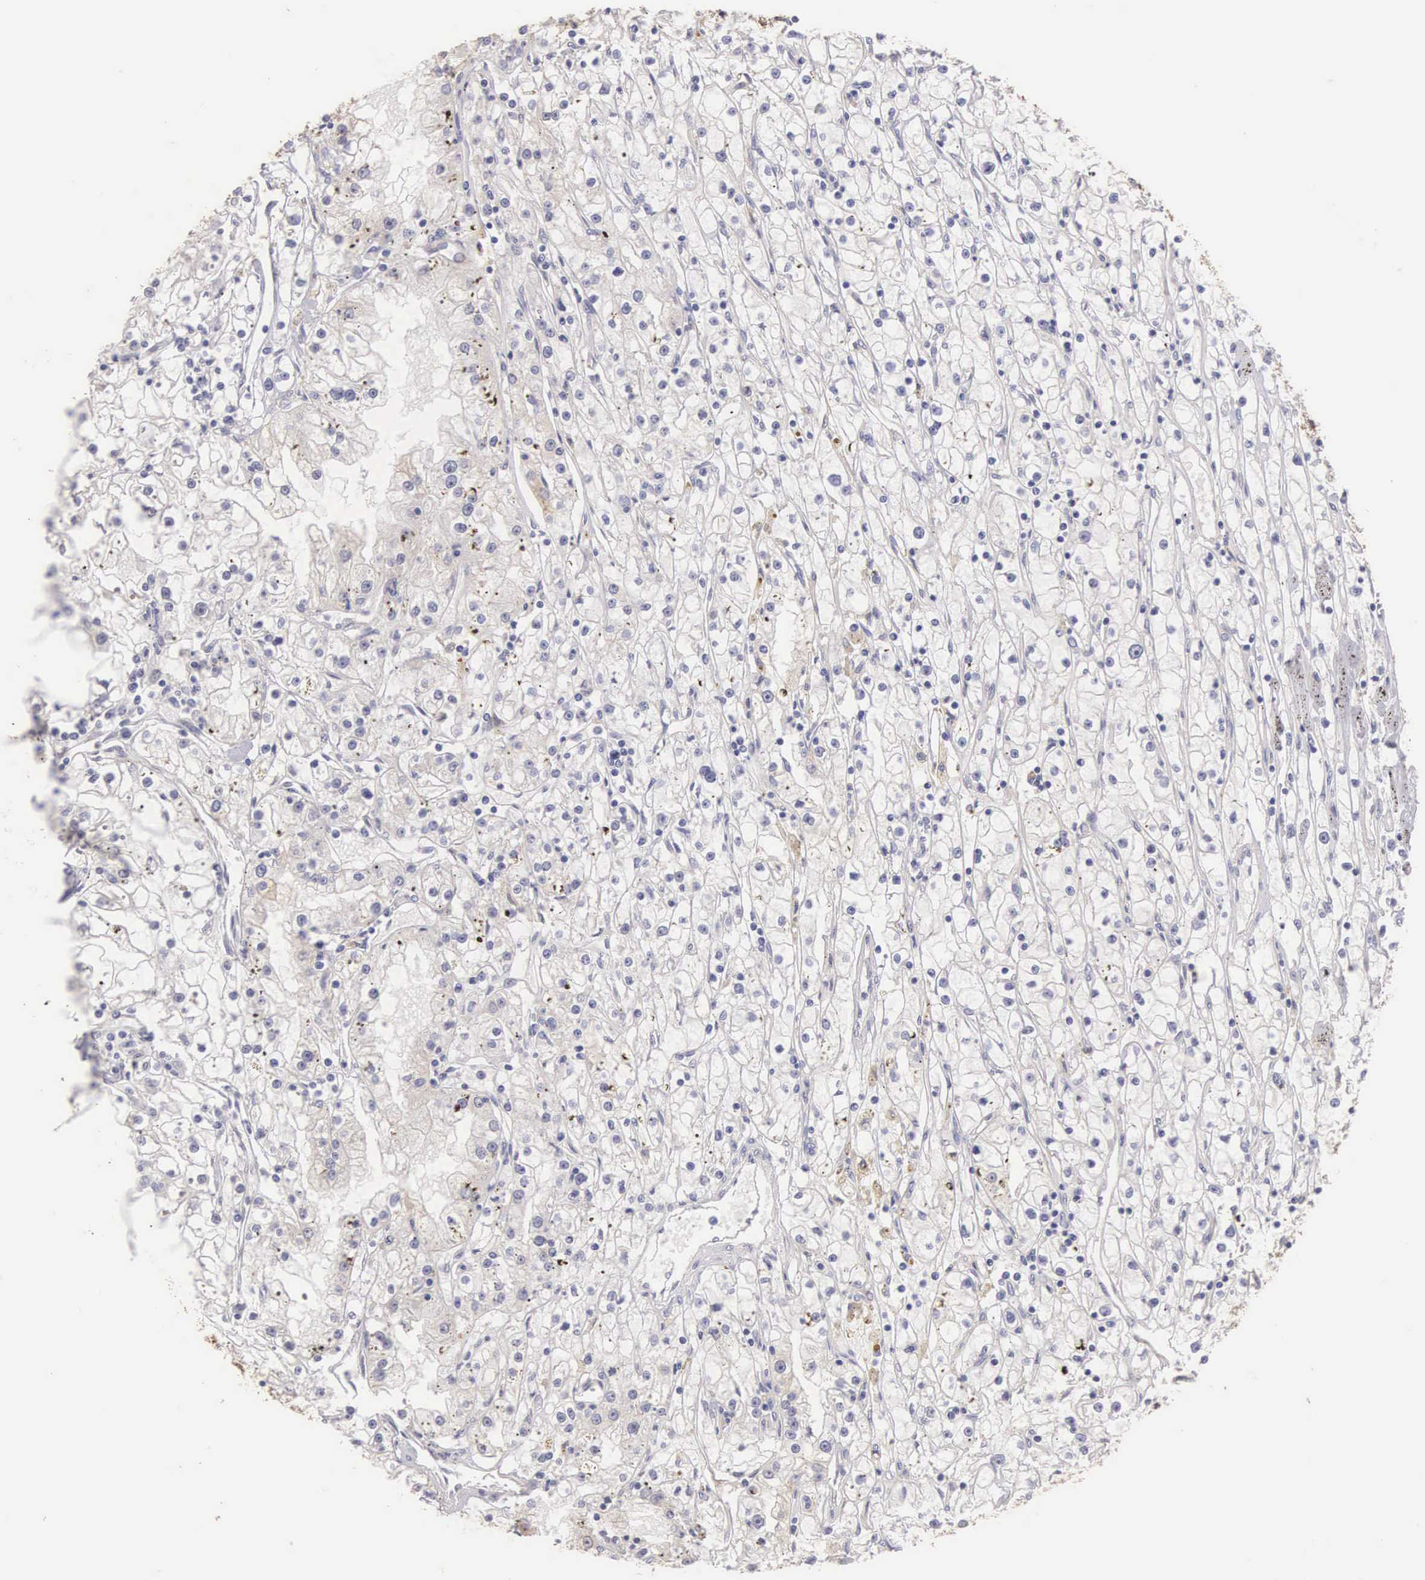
{"staining": {"intensity": "negative", "quantity": "none", "location": "none"}, "tissue": "renal cancer", "cell_type": "Tumor cells", "image_type": "cancer", "snomed": [{"axis": "morphology", "description": "Adenocarcinoma, NOS"}, {"axis": "topography", "description": "Kidney"}], "caption": "Immunohistochemical staining of human renal cancer (adenocarcinoma) reveals no significant positivity in tumor cells.", "gene": "PIR", "patient": {"sex": "male", "age": 56}}